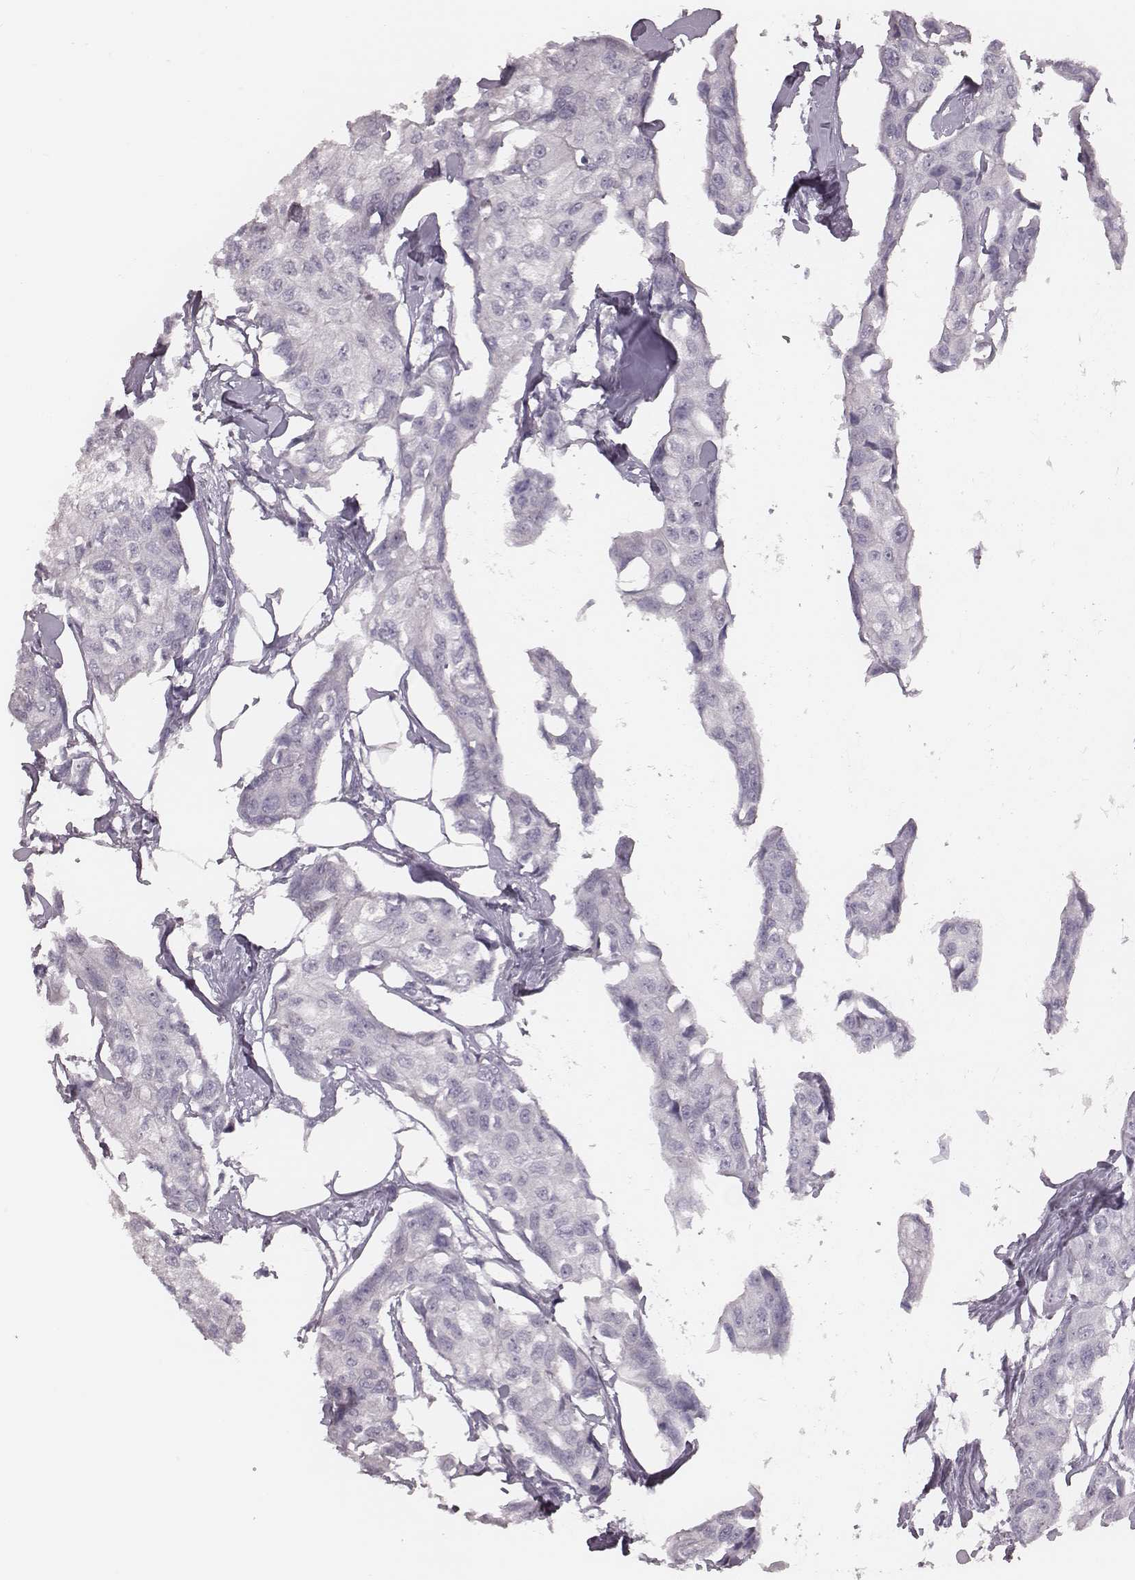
{"staining": {"intensity": "negative", "quantity": "none", "location": "none"}, "tissue": "breast cancer", "cell_type": "Tumor cells", "image_type": "cancer", "snomed": [{"axis": "morphology", "description": "Duct carcinoma"}, {"axis": "topography", "description": "Breast"}], "caption": "Immunohistochemistry photomicrograph of neoplastic tissue: breast infiltrating ductal carcinoma stained with DAB exhibits no significant protein expression in tumor cells.", "gene": "PDCD1", "patient": {"sex": "female", "age": 80}}